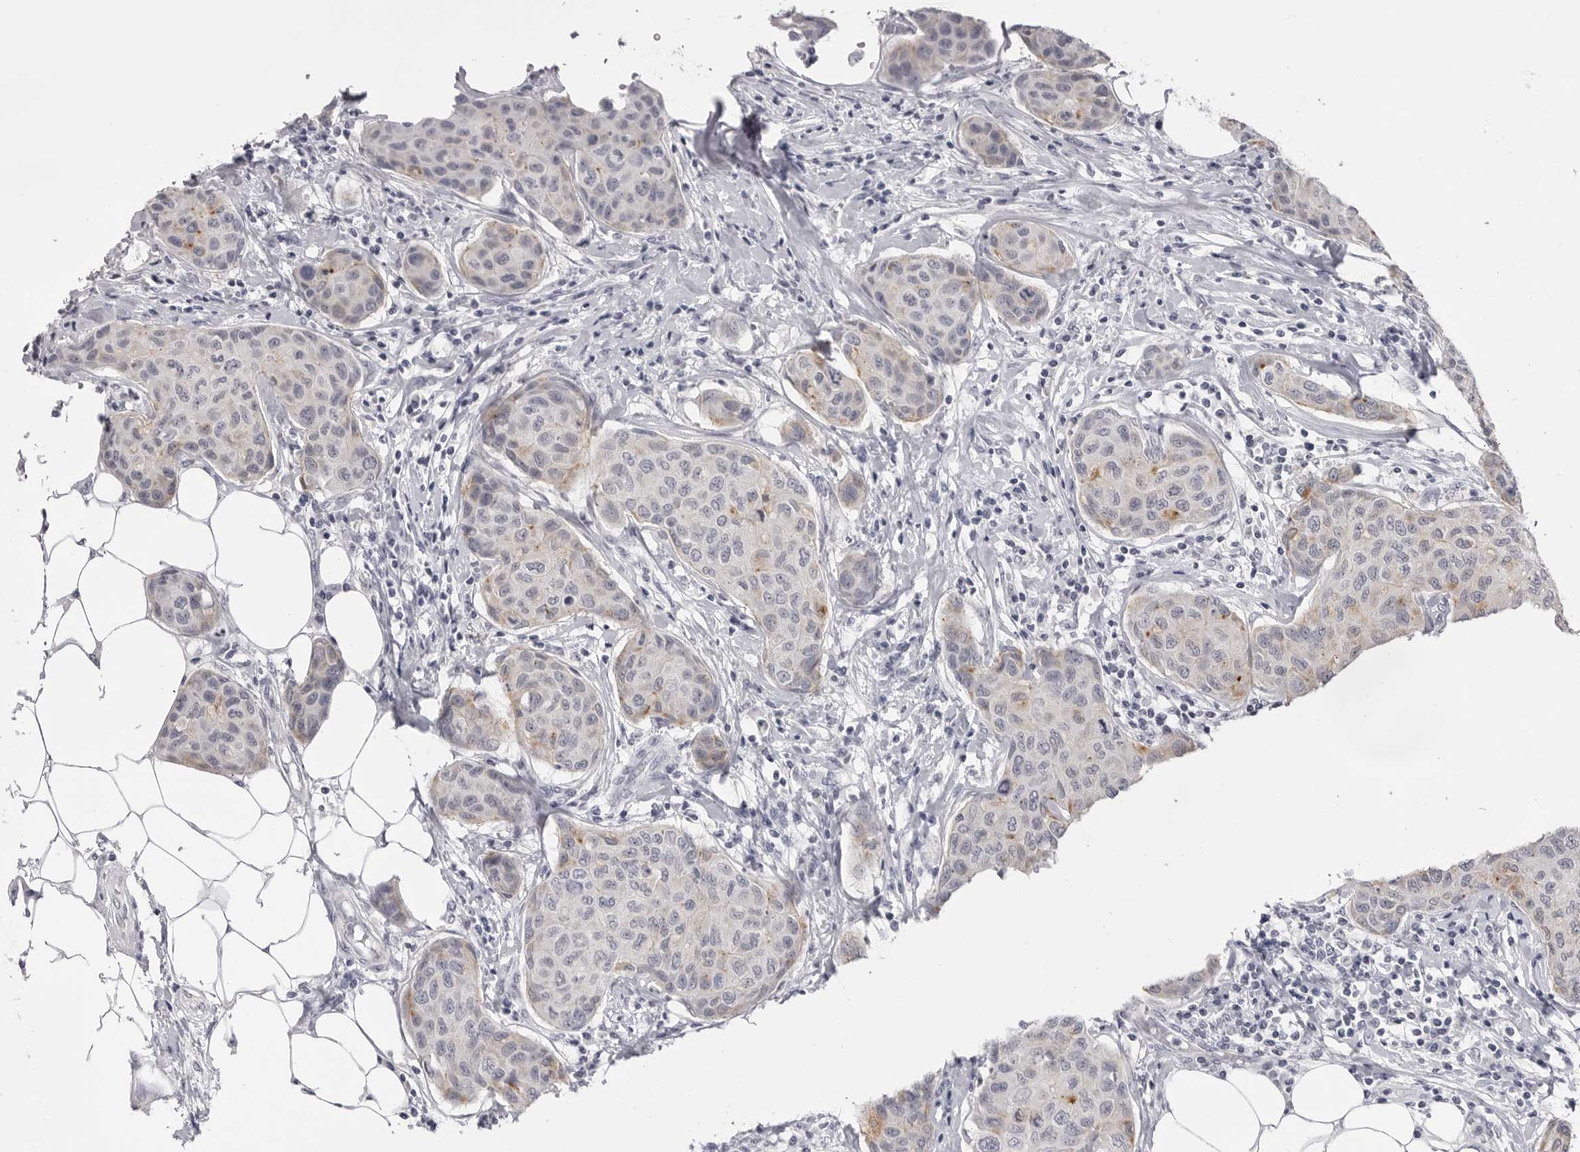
{"staining": {"intensity": "weak", "quantity": "<25%", "location": "cytoplasmic/membranous"}, "tissue": "breast cancer", "cell_type": "Tumor cells", "image_type": "cancer", "snomed": [{"axis": "morphology", "description": "Duct carcinoma"}, {"axis": "topography", "description": "Breast"}], "caption": "A histopathology image of human breast cancer is negative for staining in tumor cells.", "gene": "GPN2", "patient": {"sex": "female", "age": 80}}